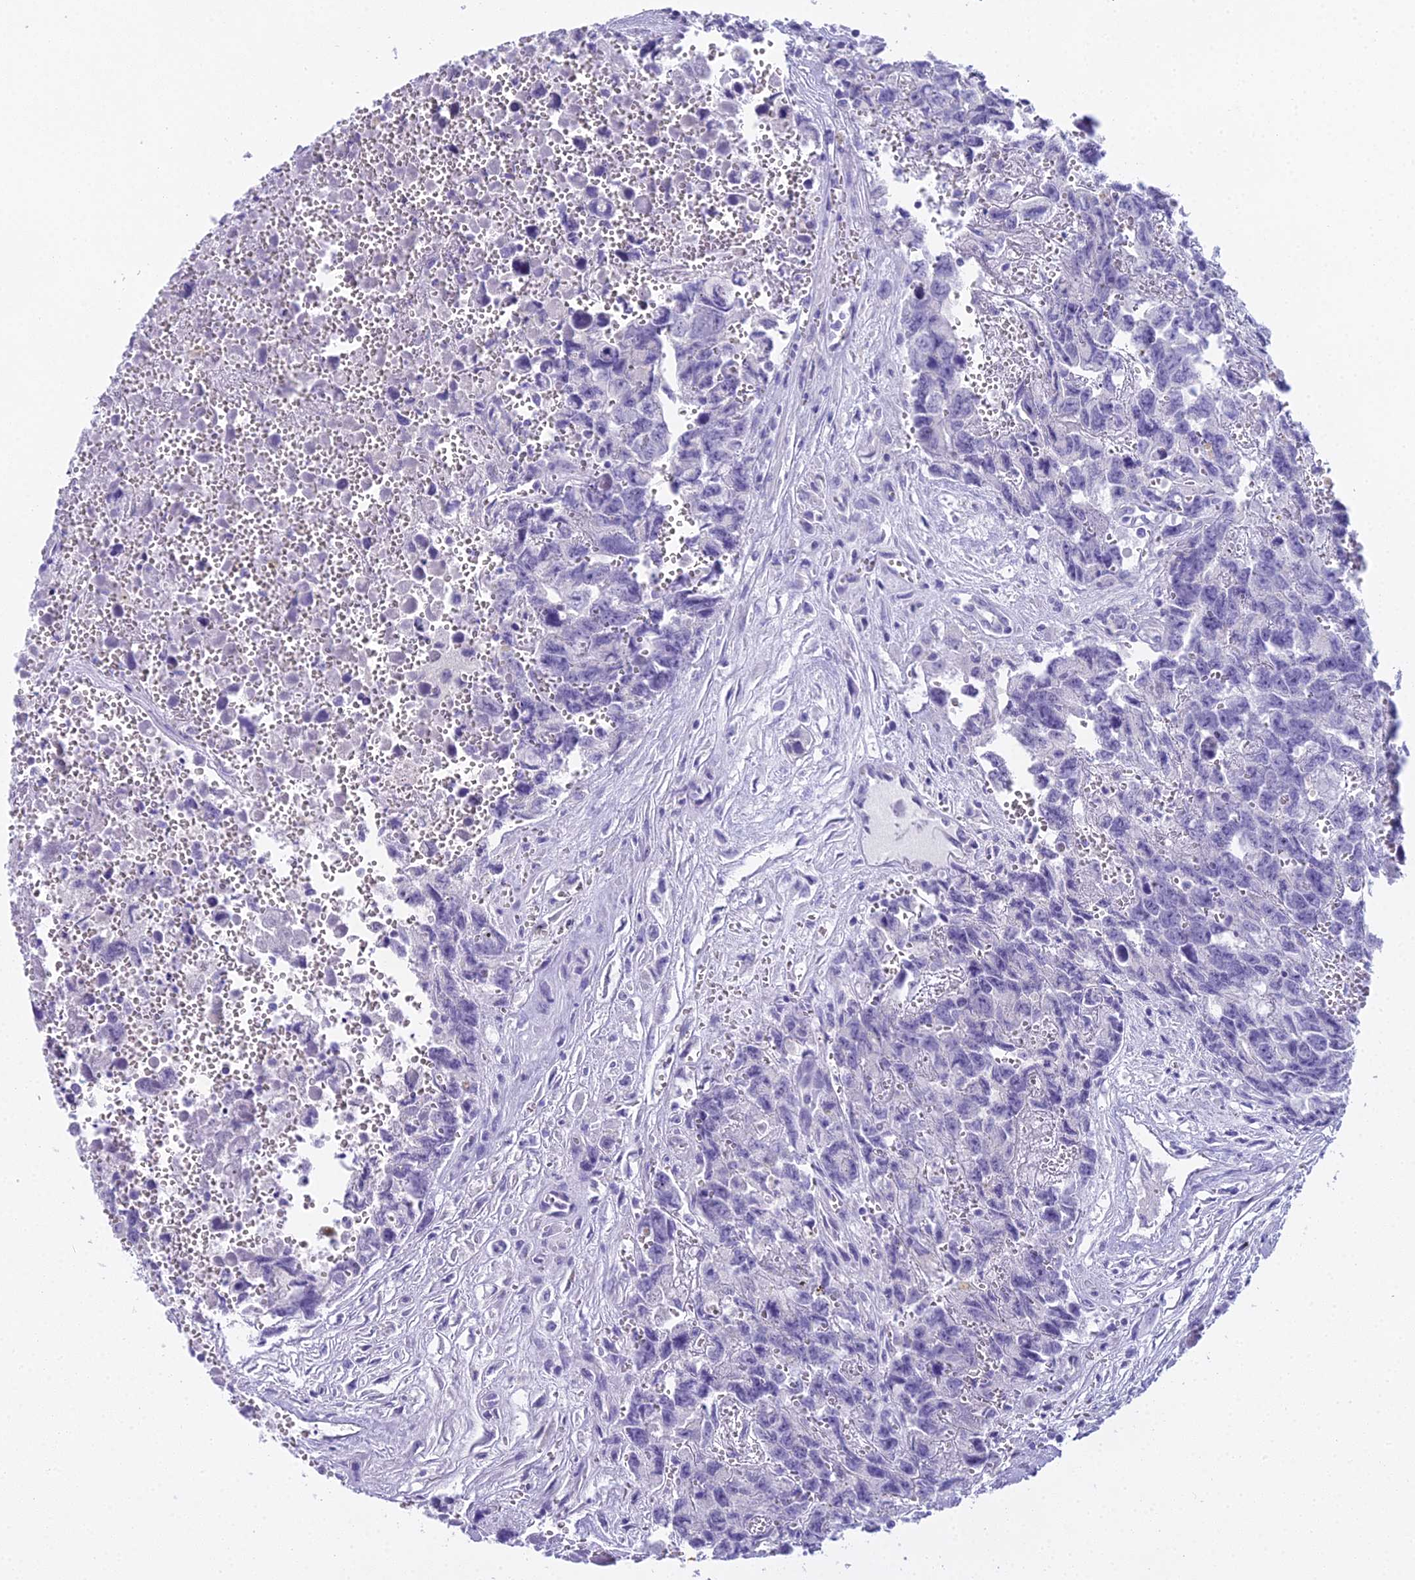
{"staining": {"intensity": "negative", "quantity": "none", "location": "none"}, "tissue": "testis cancer", "cell_type": "Tumor cells", "image_type": "cancer", "snomed": [{"axis": "morphology", "description": "Carcinoma, Embryonal, NOS"}, {"axis": "topography", "description": "Testis"}], "caption": "Immunohistochemistry (IHC) micrograph of human testis embryonal carcinoma stained for a protein (brown), which reveals no expression in tumor cells.", "gene": "UNC80", "patient": {"sex": "male", "age": 31}}